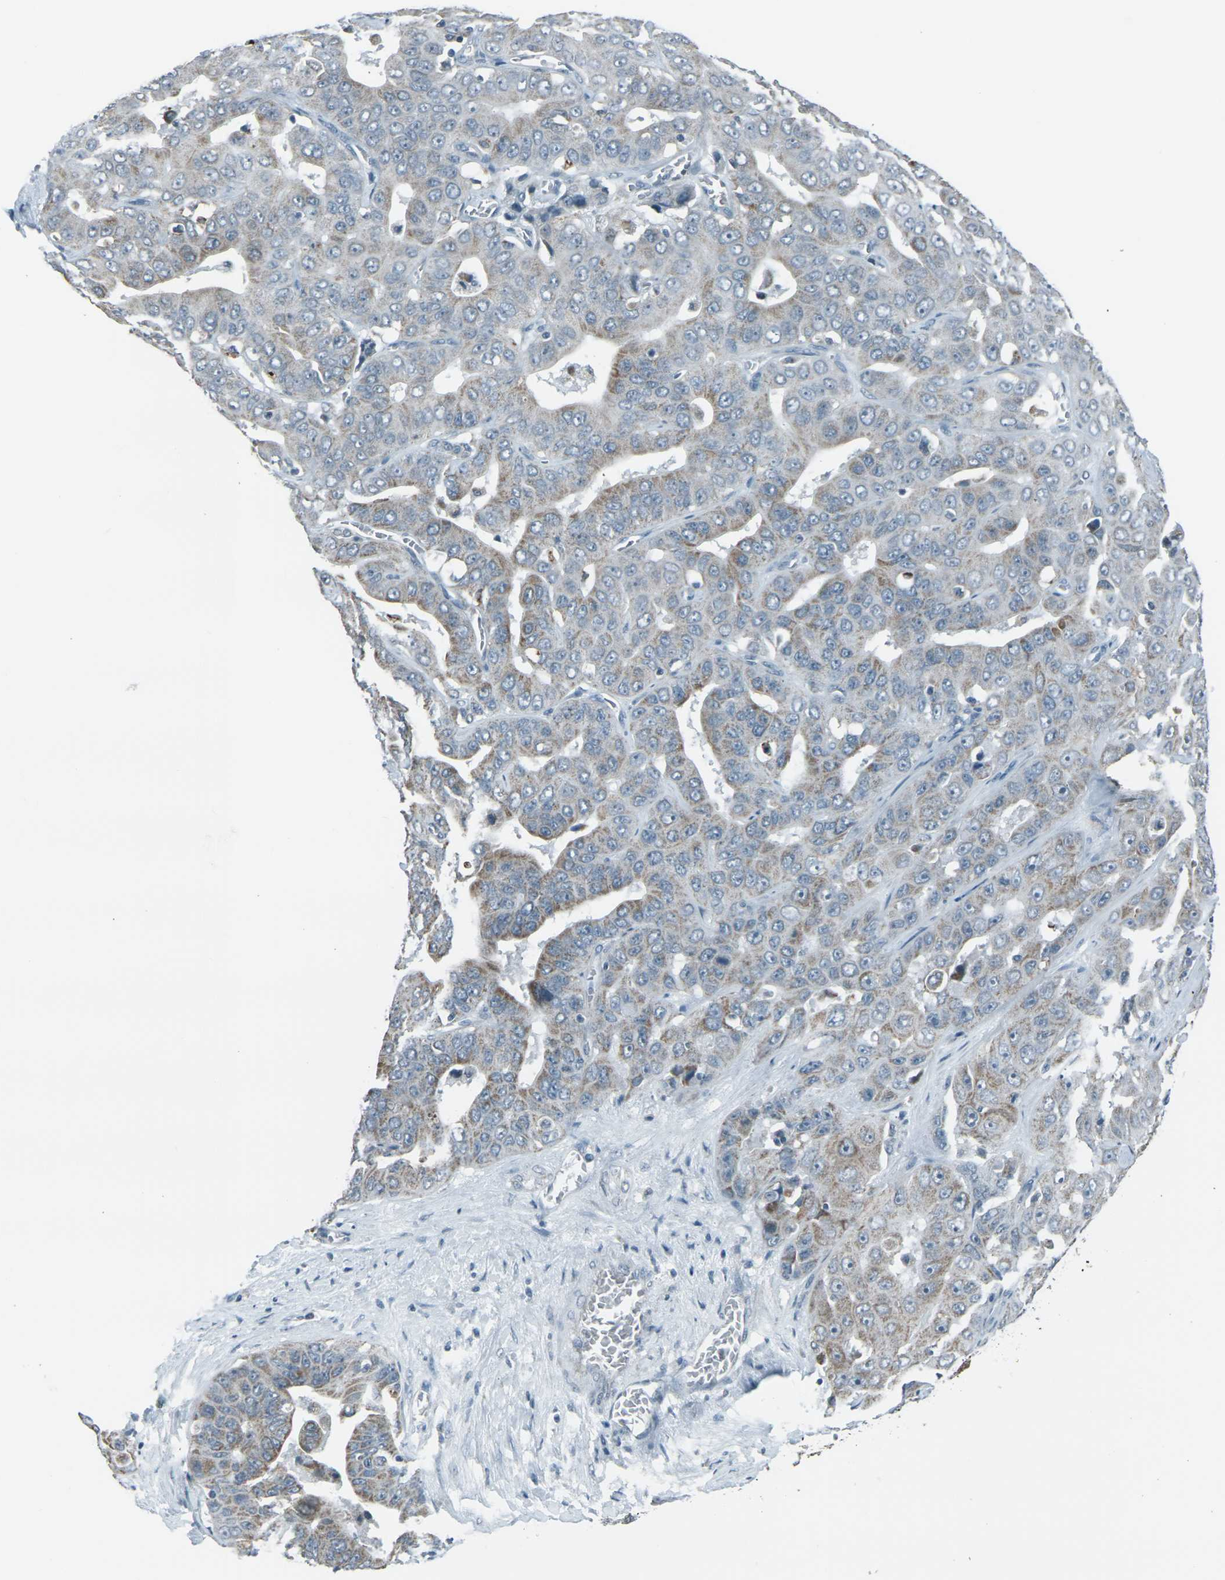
{"staining": {"intensity": "weak", "quantity": "25%-75%", "location": "cytoplasmic/membranous"}, "tissue": "liver cancer", "cell_type": "Tumor cells", "image_type": "cancer", "snomed": [{"axis": "morphology", "description": "Cholangiocarcinoma"}, {"axis": "topography", "description": "Liver"}], "caption": "The image shows a brown stain indicating the presence of a protein in the cytoplasmic/membranous of tumor cells in liver cholangiocarcinoma. The staining is performed using DAB (3,3'-diaminobenzidine) brown chromogen to label protein expression. The nuclei are counter-stained blue using hematoxylin.", "gene": "H2BC1", "patient": {"sex": "female", "age": 52}}